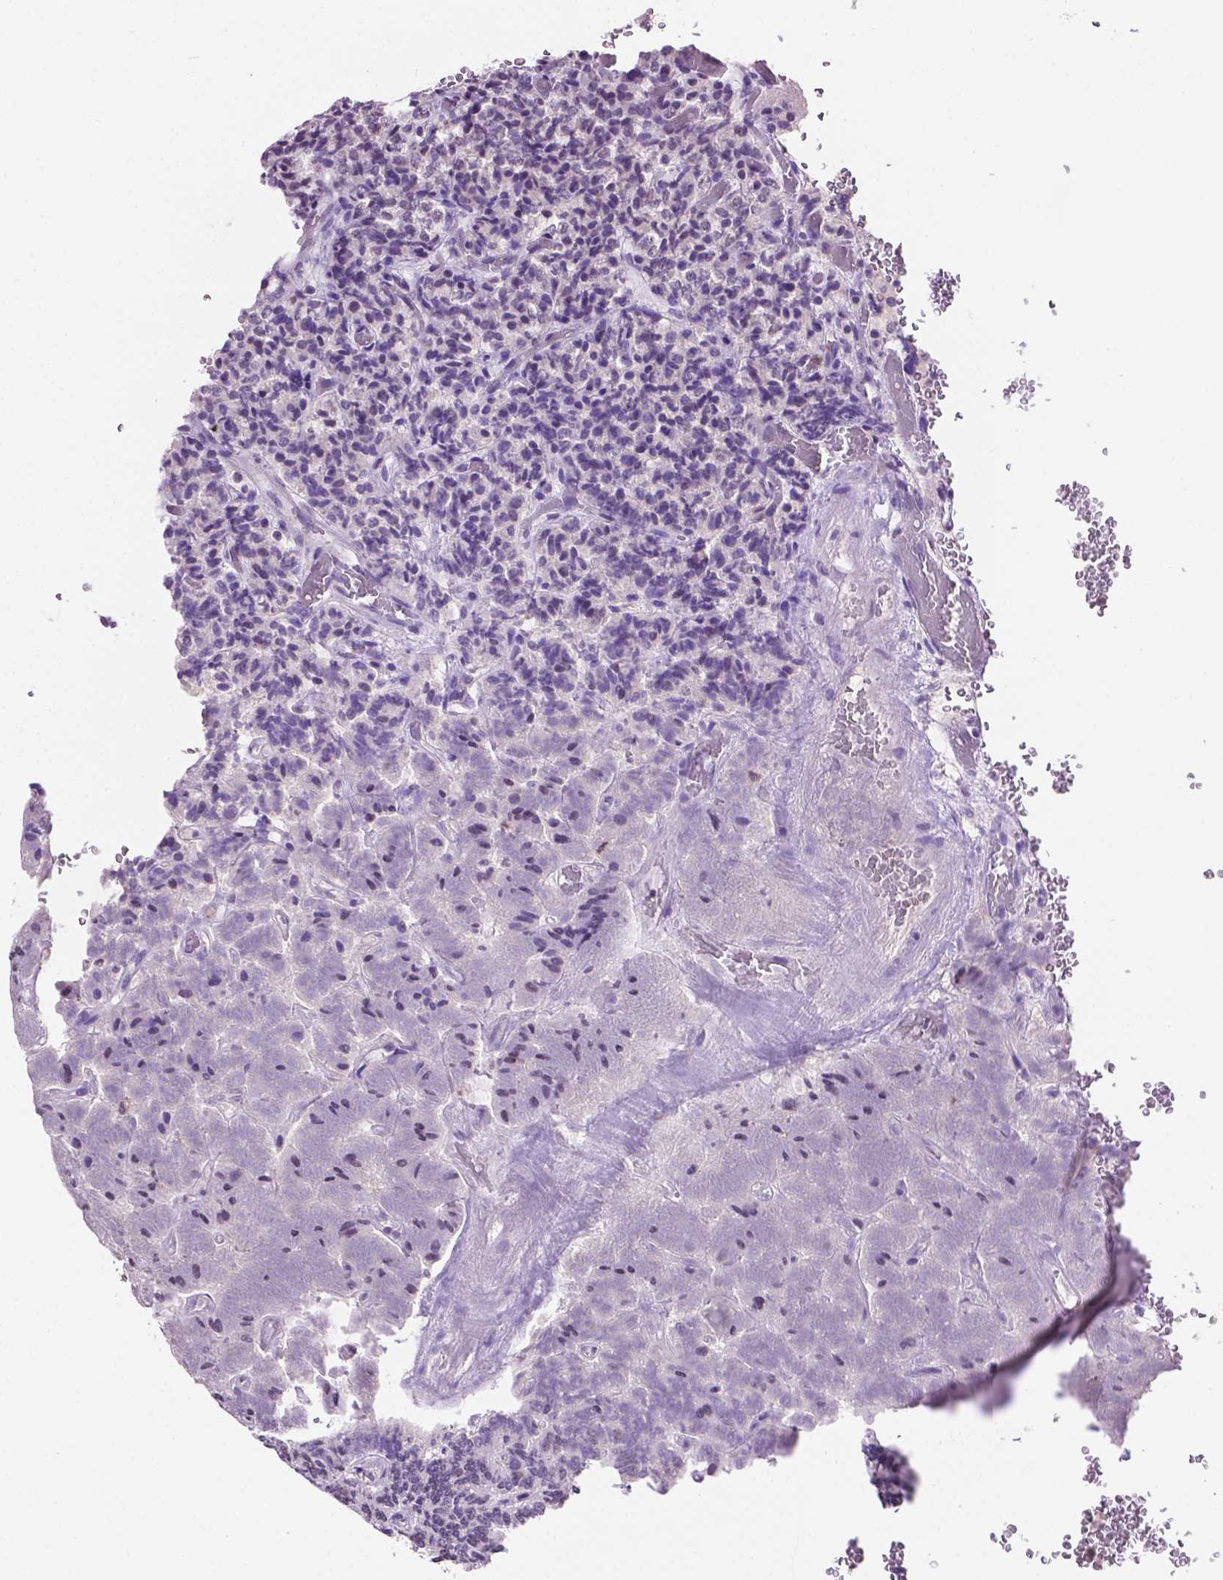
{"staining": {"intensity": "negative", "quantity": "none", "location": "none"}, "tissue": "carcinoid", "cell_type": "Tumor cells", "image_type": "cancer", "snomed": [{"axis": "morphology", "description": "Carcinoid, malignant, NOS"}, {"axis": "topography", "description": "Pancreas"}], "caption": "Immunohistochemistry image of malignant carcinoid stained for a protein (brown), which demonstrates no positivity in tumor cells.", "gene": "PTPN6", "patient": {"sex": "male", "age": 36}}